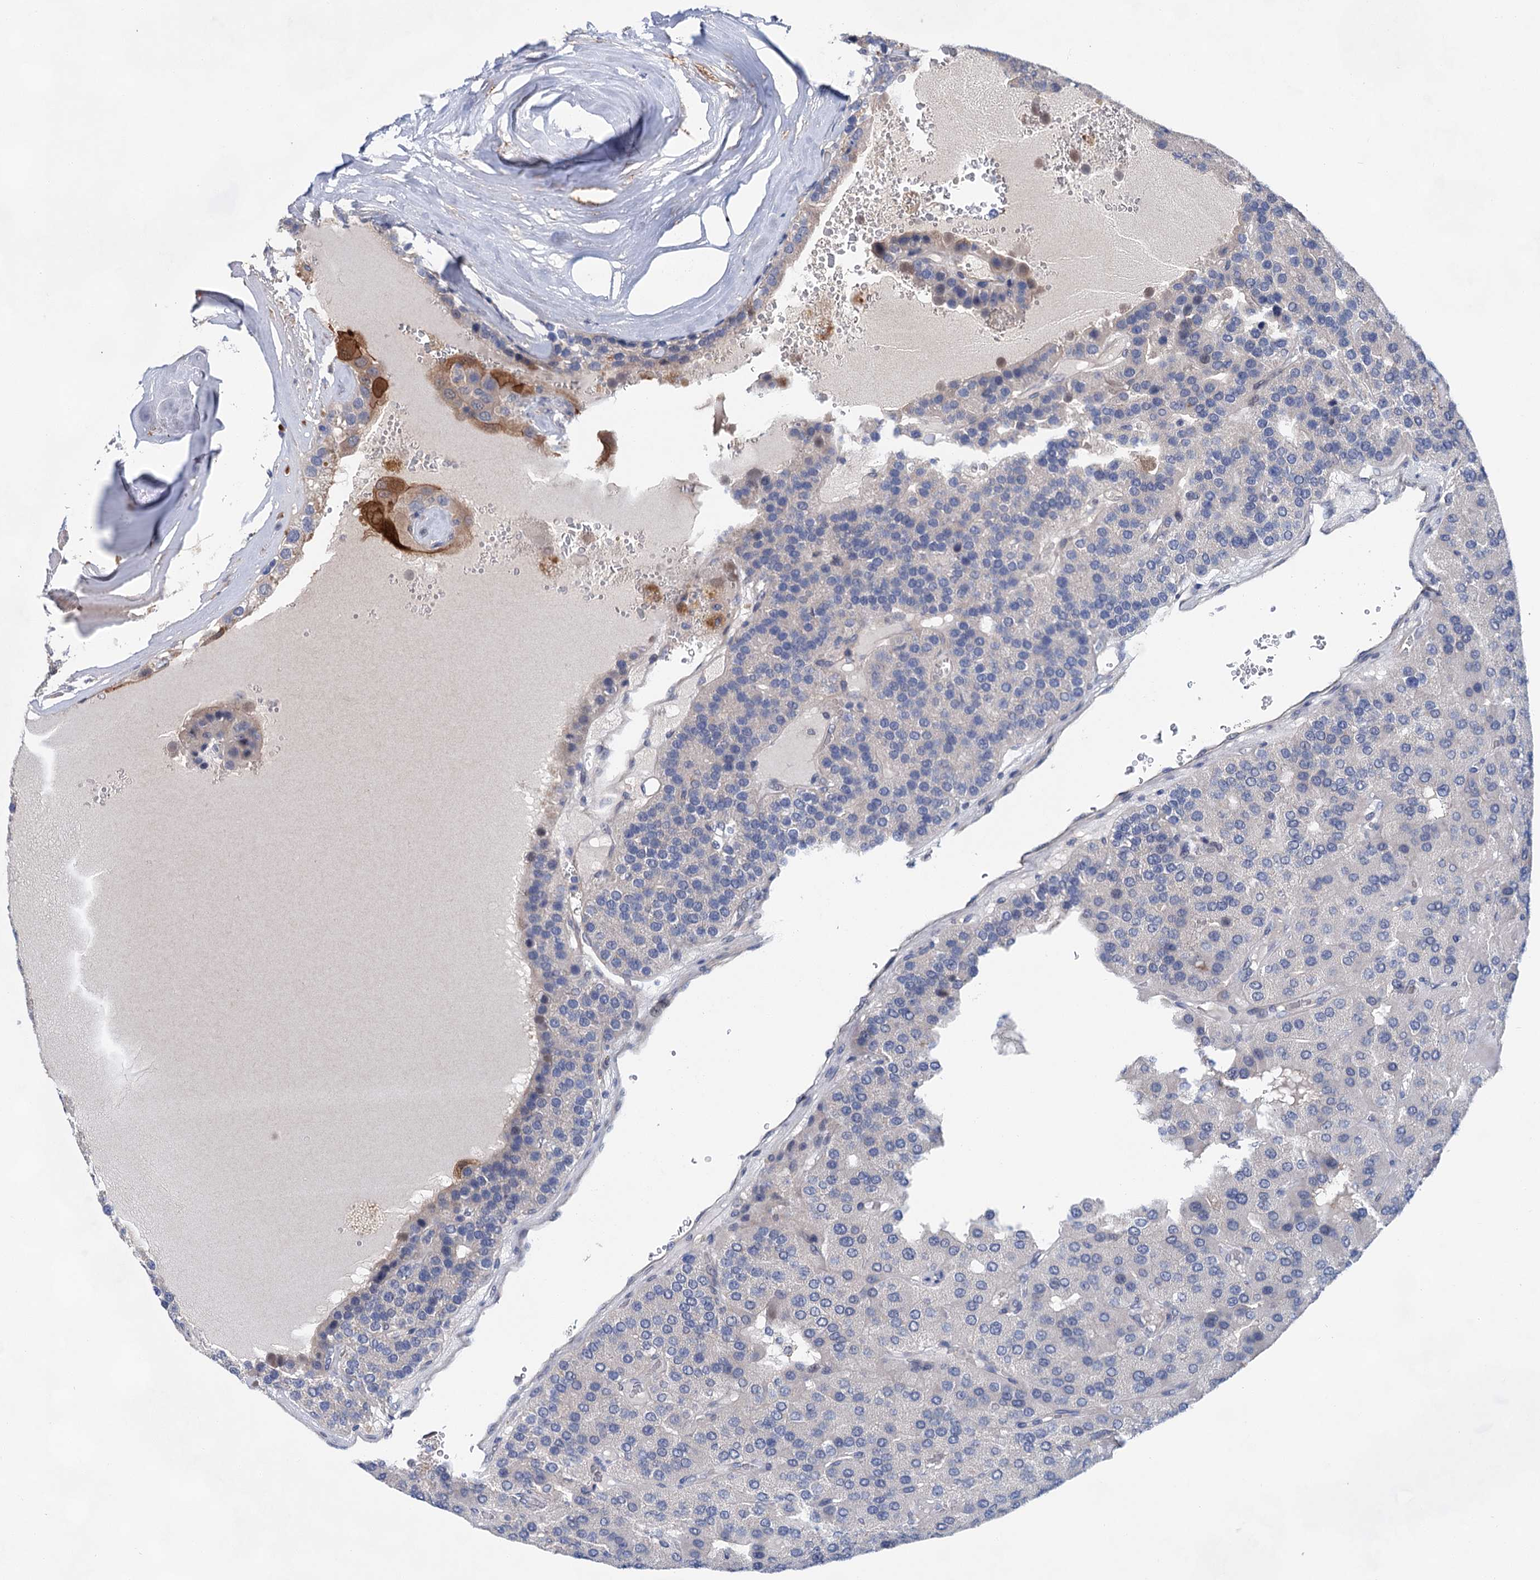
{"staining": {"intensity": "negative", "quantity": "none", "location": "none"}, "tissue": "parathyroid gland", "cell_type": "Glandular cells", "image_type": "normal", "snomed": [{"axis": "morphology", "description": "Normal tissue, NOS"}, {"axis": "morphology", "description": "Adenoma, NOS"}, {"axis": "topography", "description": "Parathyroid gland"}], "caption": "Immunohistochemistry (IHC) of benign parathyroid gland demonstrates no expression in glandular cells. (Immunohistochemistry (IHC), brightfield microscopy, high magnification).", "gene": "MORN3", "patient": {"sex": "female", "age": 86}}